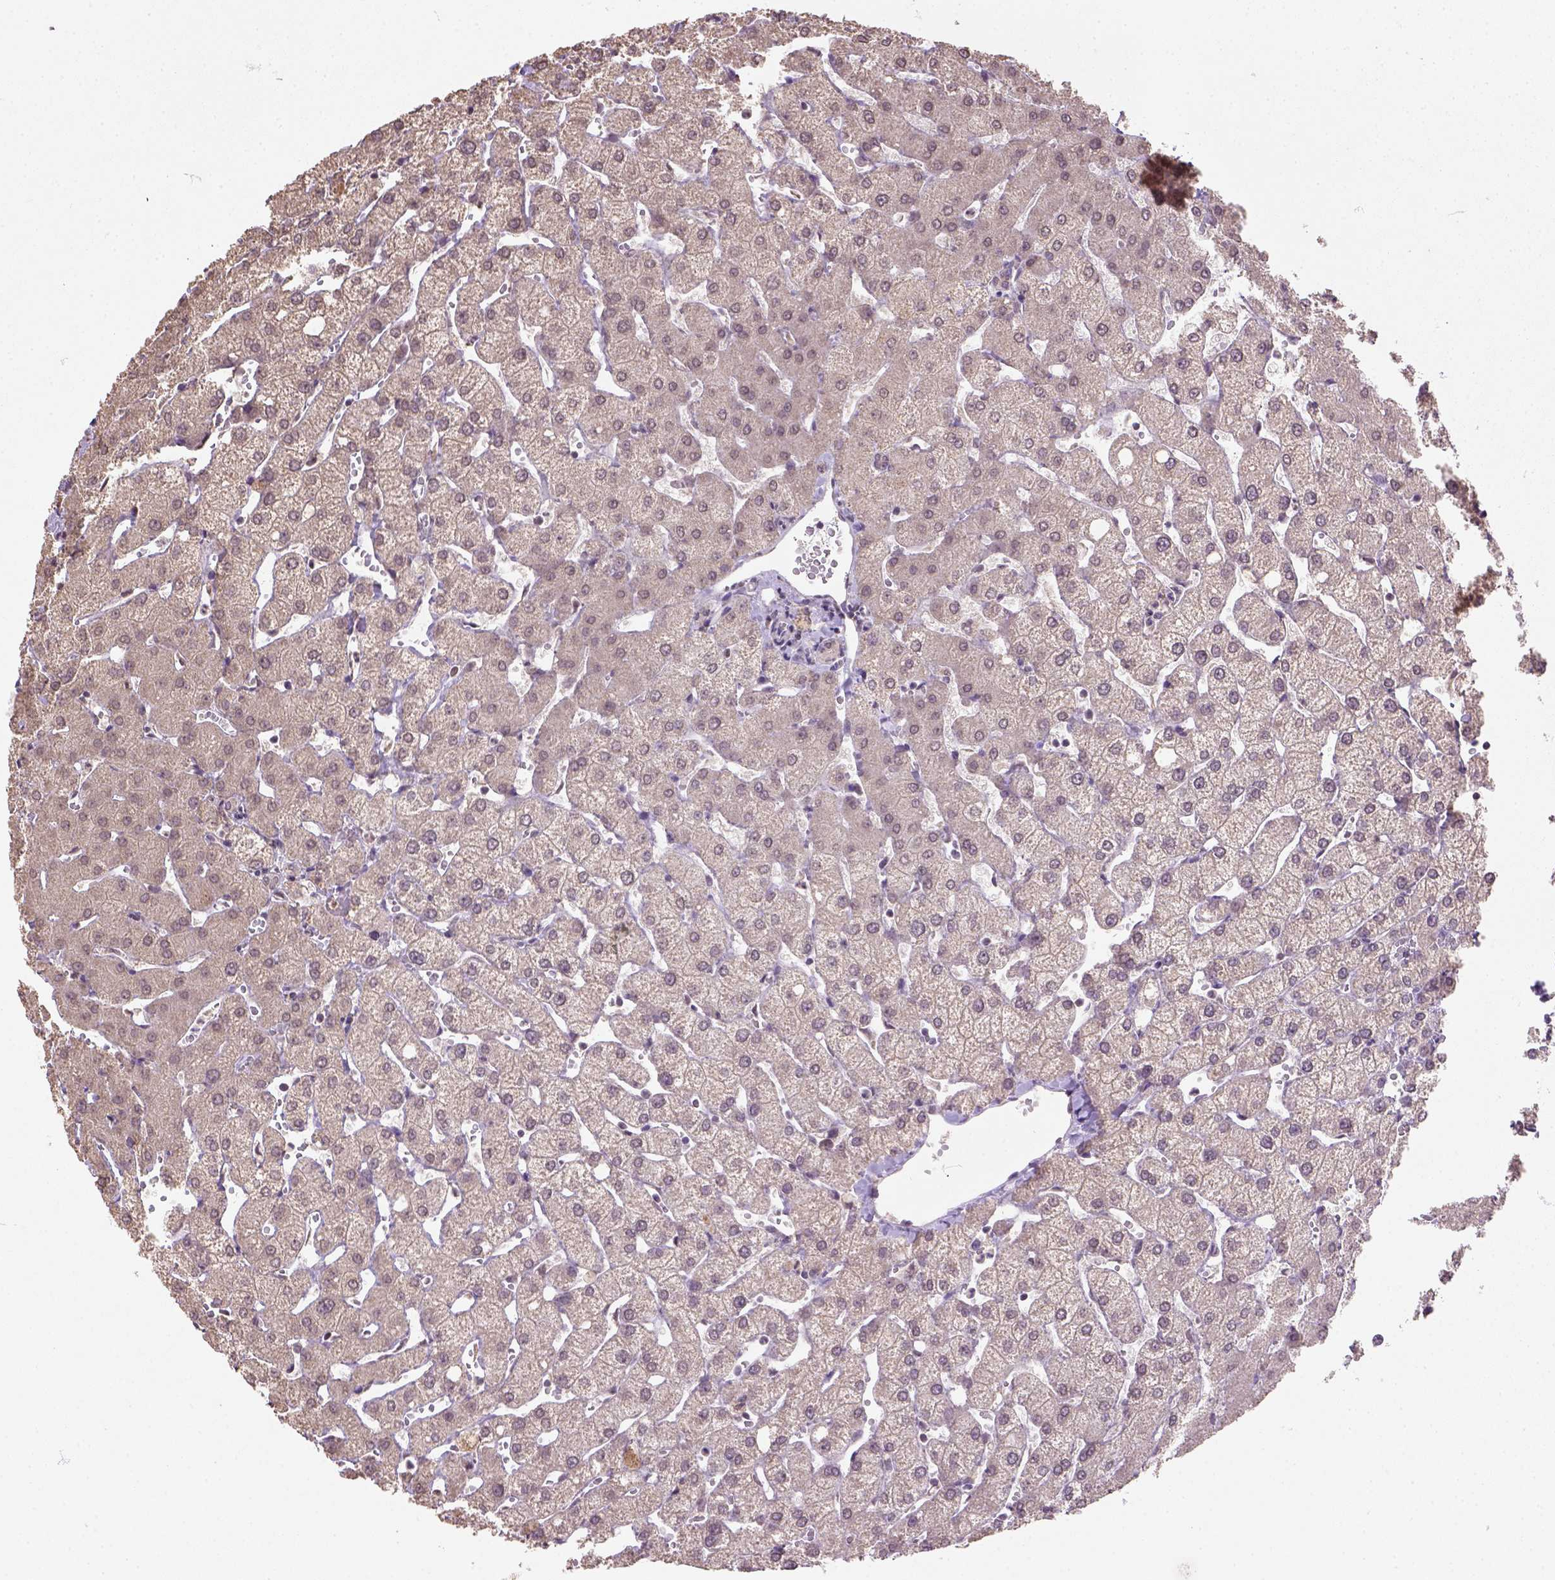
{"staining": {"intensity": "weak", "quantity": "<25%", "location": "cytoplasmic/membranous"}, "tissue": "liver", "cell_type": "Cholangiocytes", "image_type": "normal", "snomed": [{"axis": "morphology", "description": "Normal tissue, NOS"}, {"axis": "topography", "description": "Liver"}], "caption": "This is a micrograph of immunohistochemistry (IHC) staining of benign liver, which shows no staining in cholangiocytes. (Stains: DAB immunohistochemistry with hematoxylin counter stain, Microscopy: brightfield microscopy at high magnification).", "gene": "NUDT10", "patient": {"sex": "female", "age": 54}}